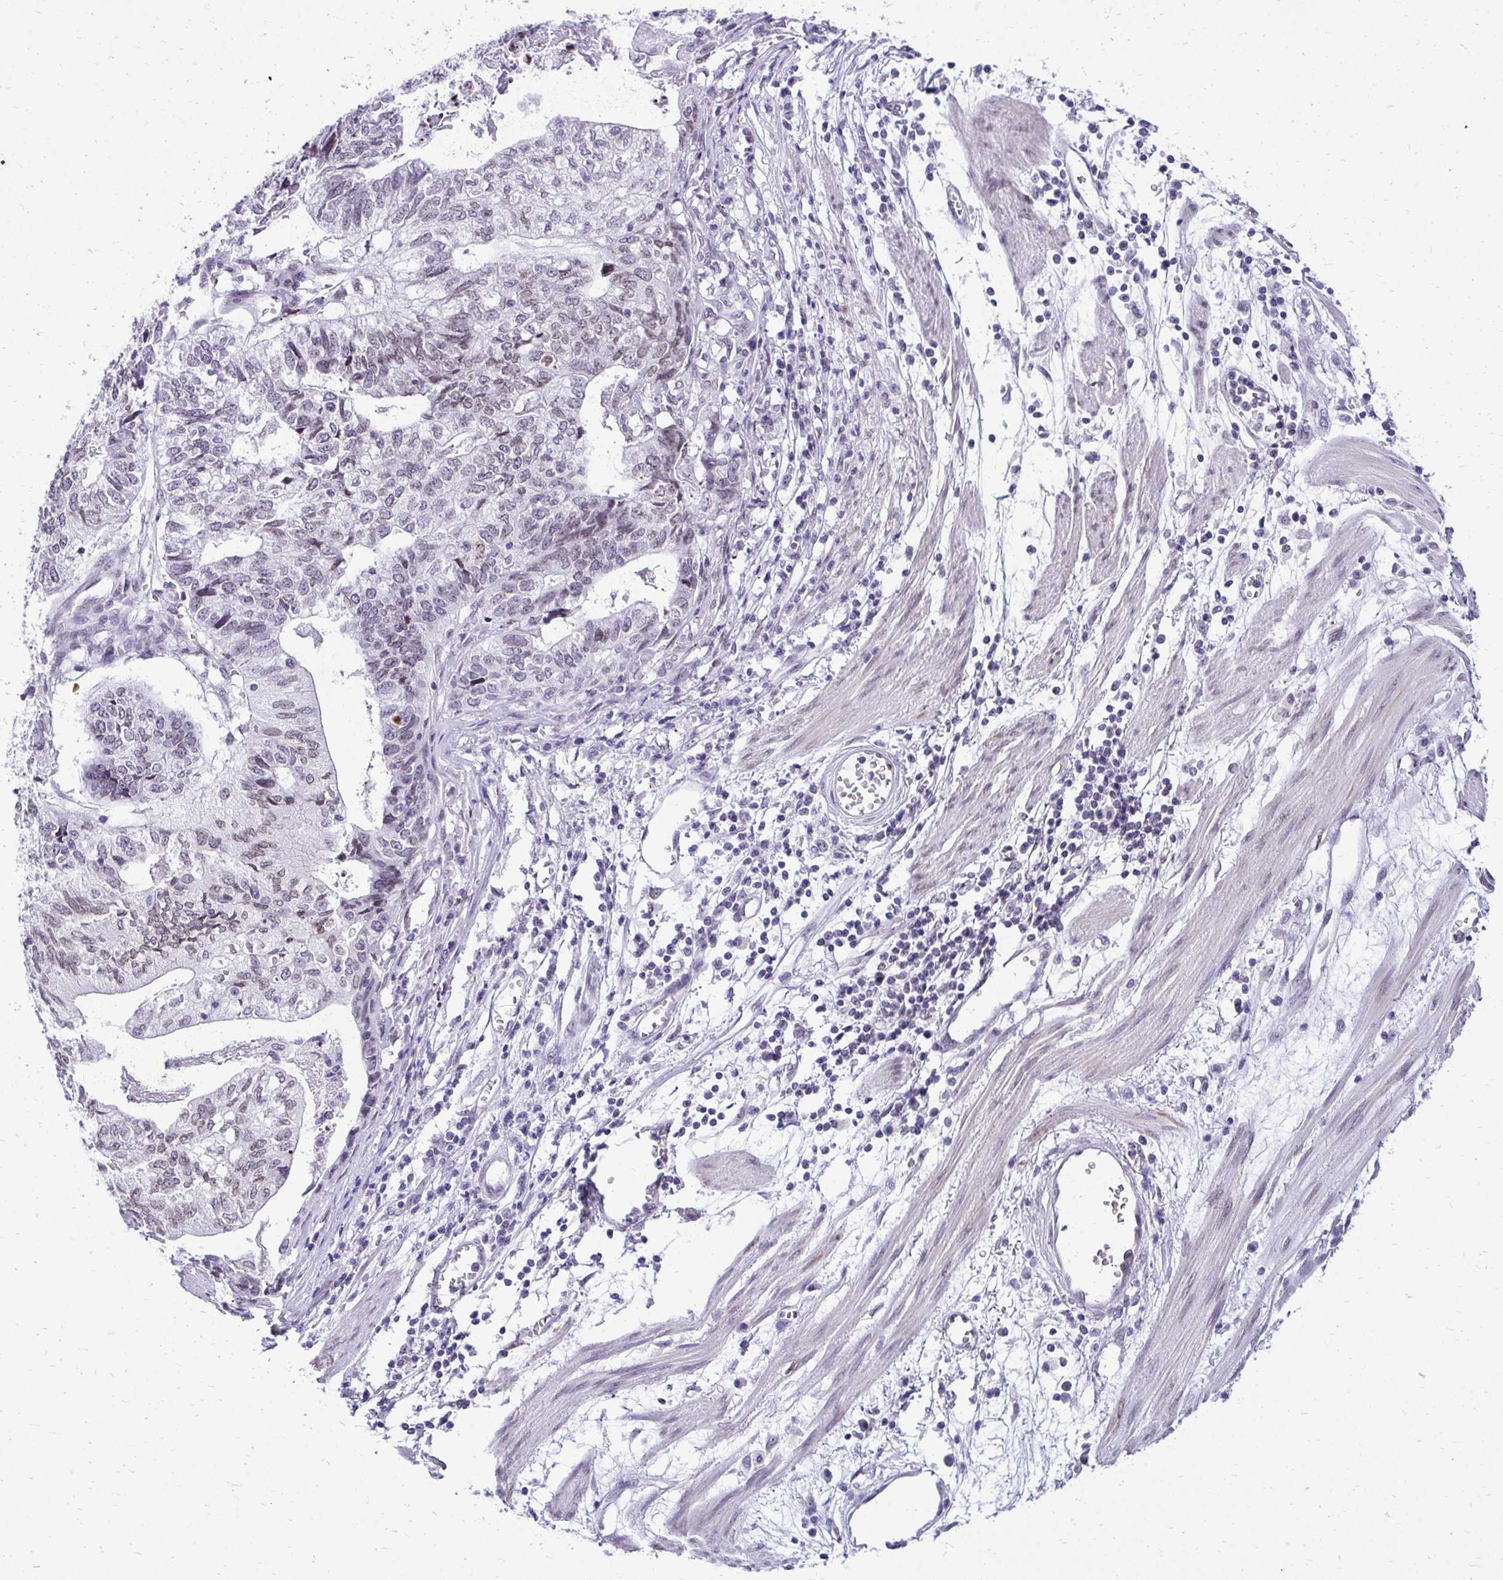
{"staining": {"intensity": "negative", "quantity": "none", "location": "none"}, "tissue": "stomach cancer", "cell_type": "Tumor cells", "image_type": "cancer", "snomed": [{"axis": "morphology", "description": "Adenocarcinoma, NOS"}, {"axis": "topography", "description": "Stomach, upper"}], "caption": "Micrograph shows no significant protein staining in tumor cells of stomach cancer (adenocarcinoma).", "gene": "BANF1", "patient": {"sex": "female", "age": 67}}